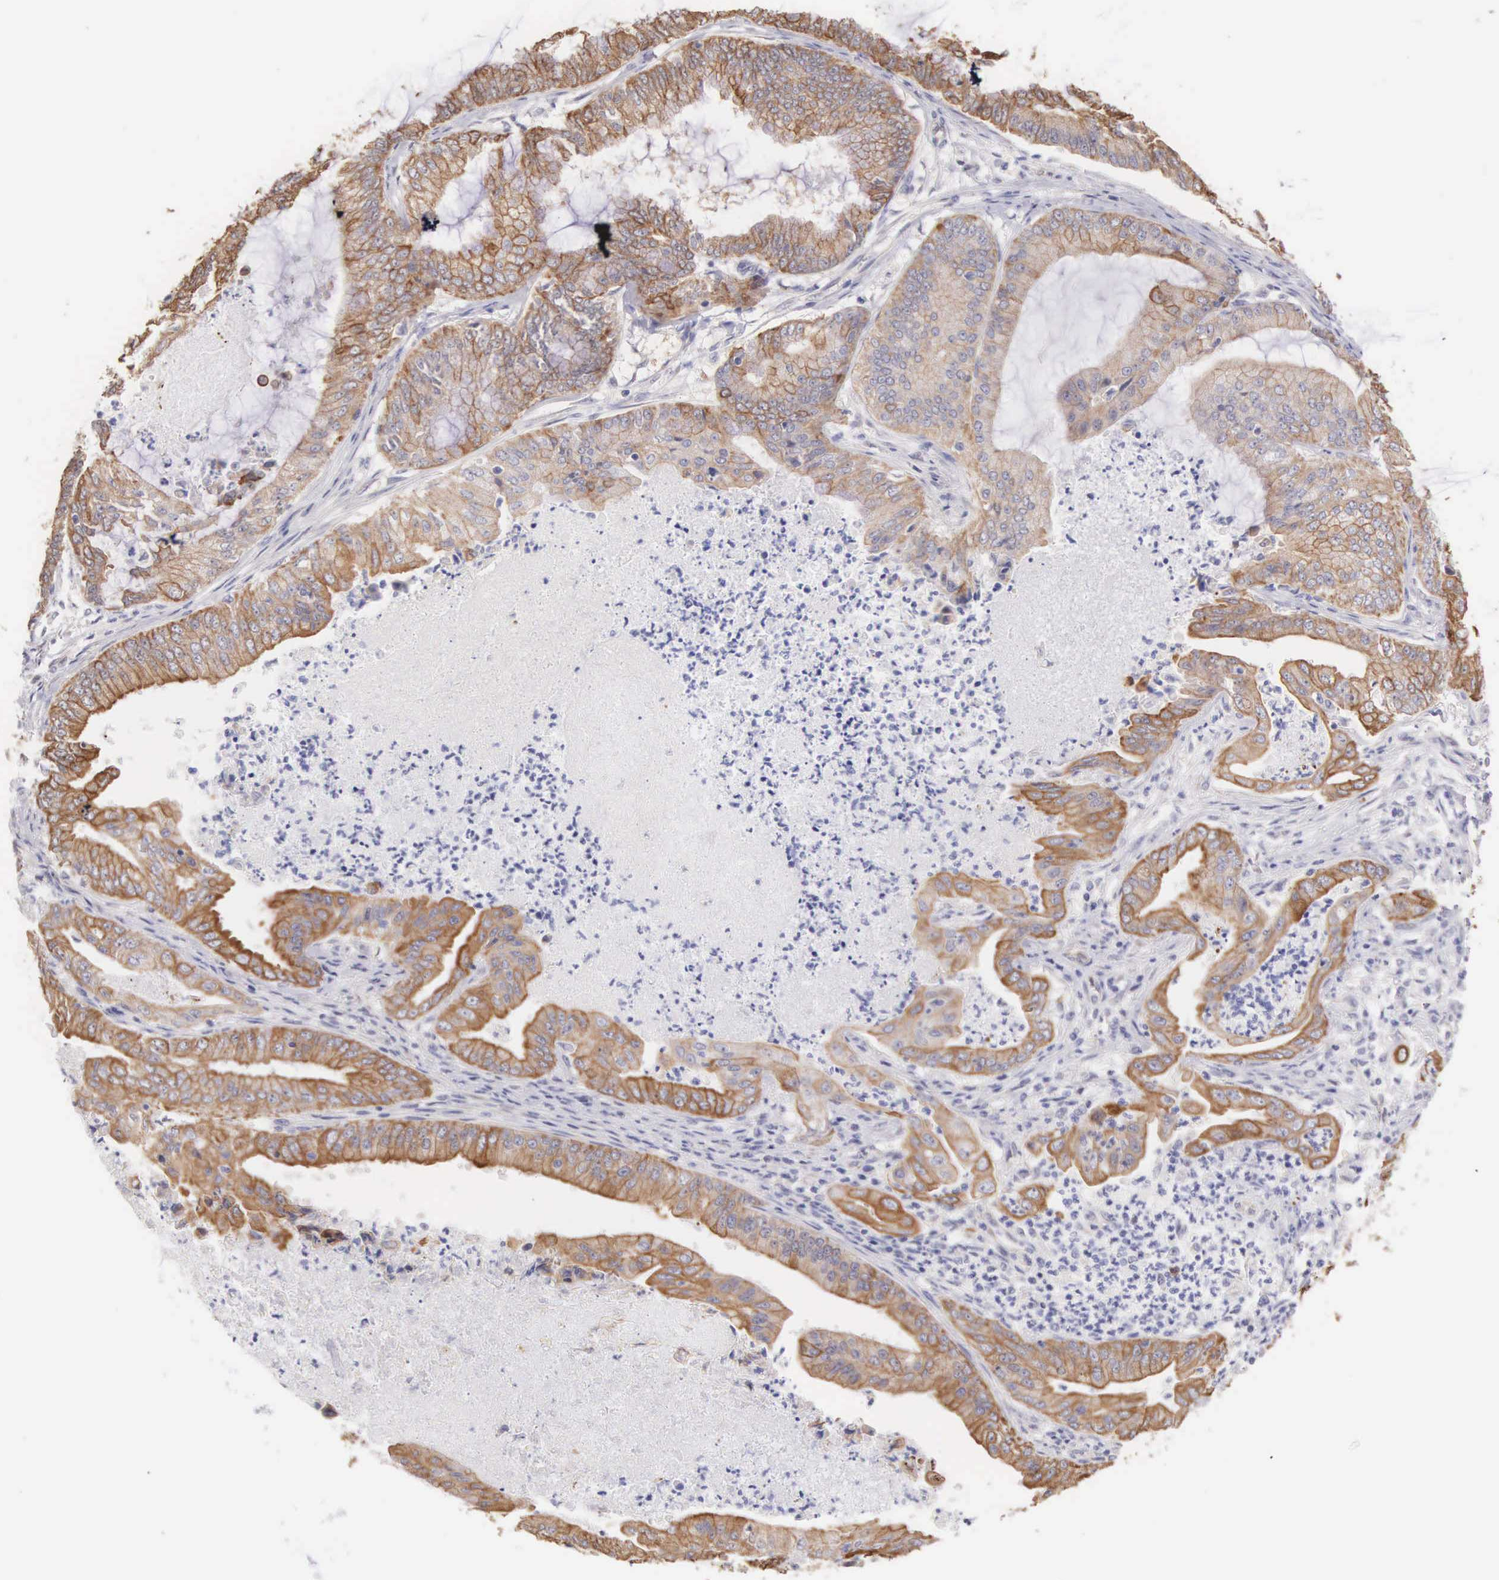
{"staining": {"intensity": "moderate", "quantity": ">75%", "location": "cytoplasmic/membranous"}, "tissue": "endometrial cancer", "cell_type": "Tumor cells", "image_type": "cancer", "snomed": [{"axis": "morphology", "description": "Adenocarcinoma, NOS"}, {"axis": "topography", "description": "Endometrium"}], "caption": "Immunohistochemical staining of human adenocarcinoma (endometrial) displays medium levels of moderate cytoplasmic/membranous protein expression in approximately >75% of tumor cells. The protein is stained brown, and the nuclei are stained in blue (DAB (3,3'-diaminobenzidine) IHC with brightfield microscopy, high magnification).", "gene": "PIR", "patient": {"sex": "female", "age": 63}}